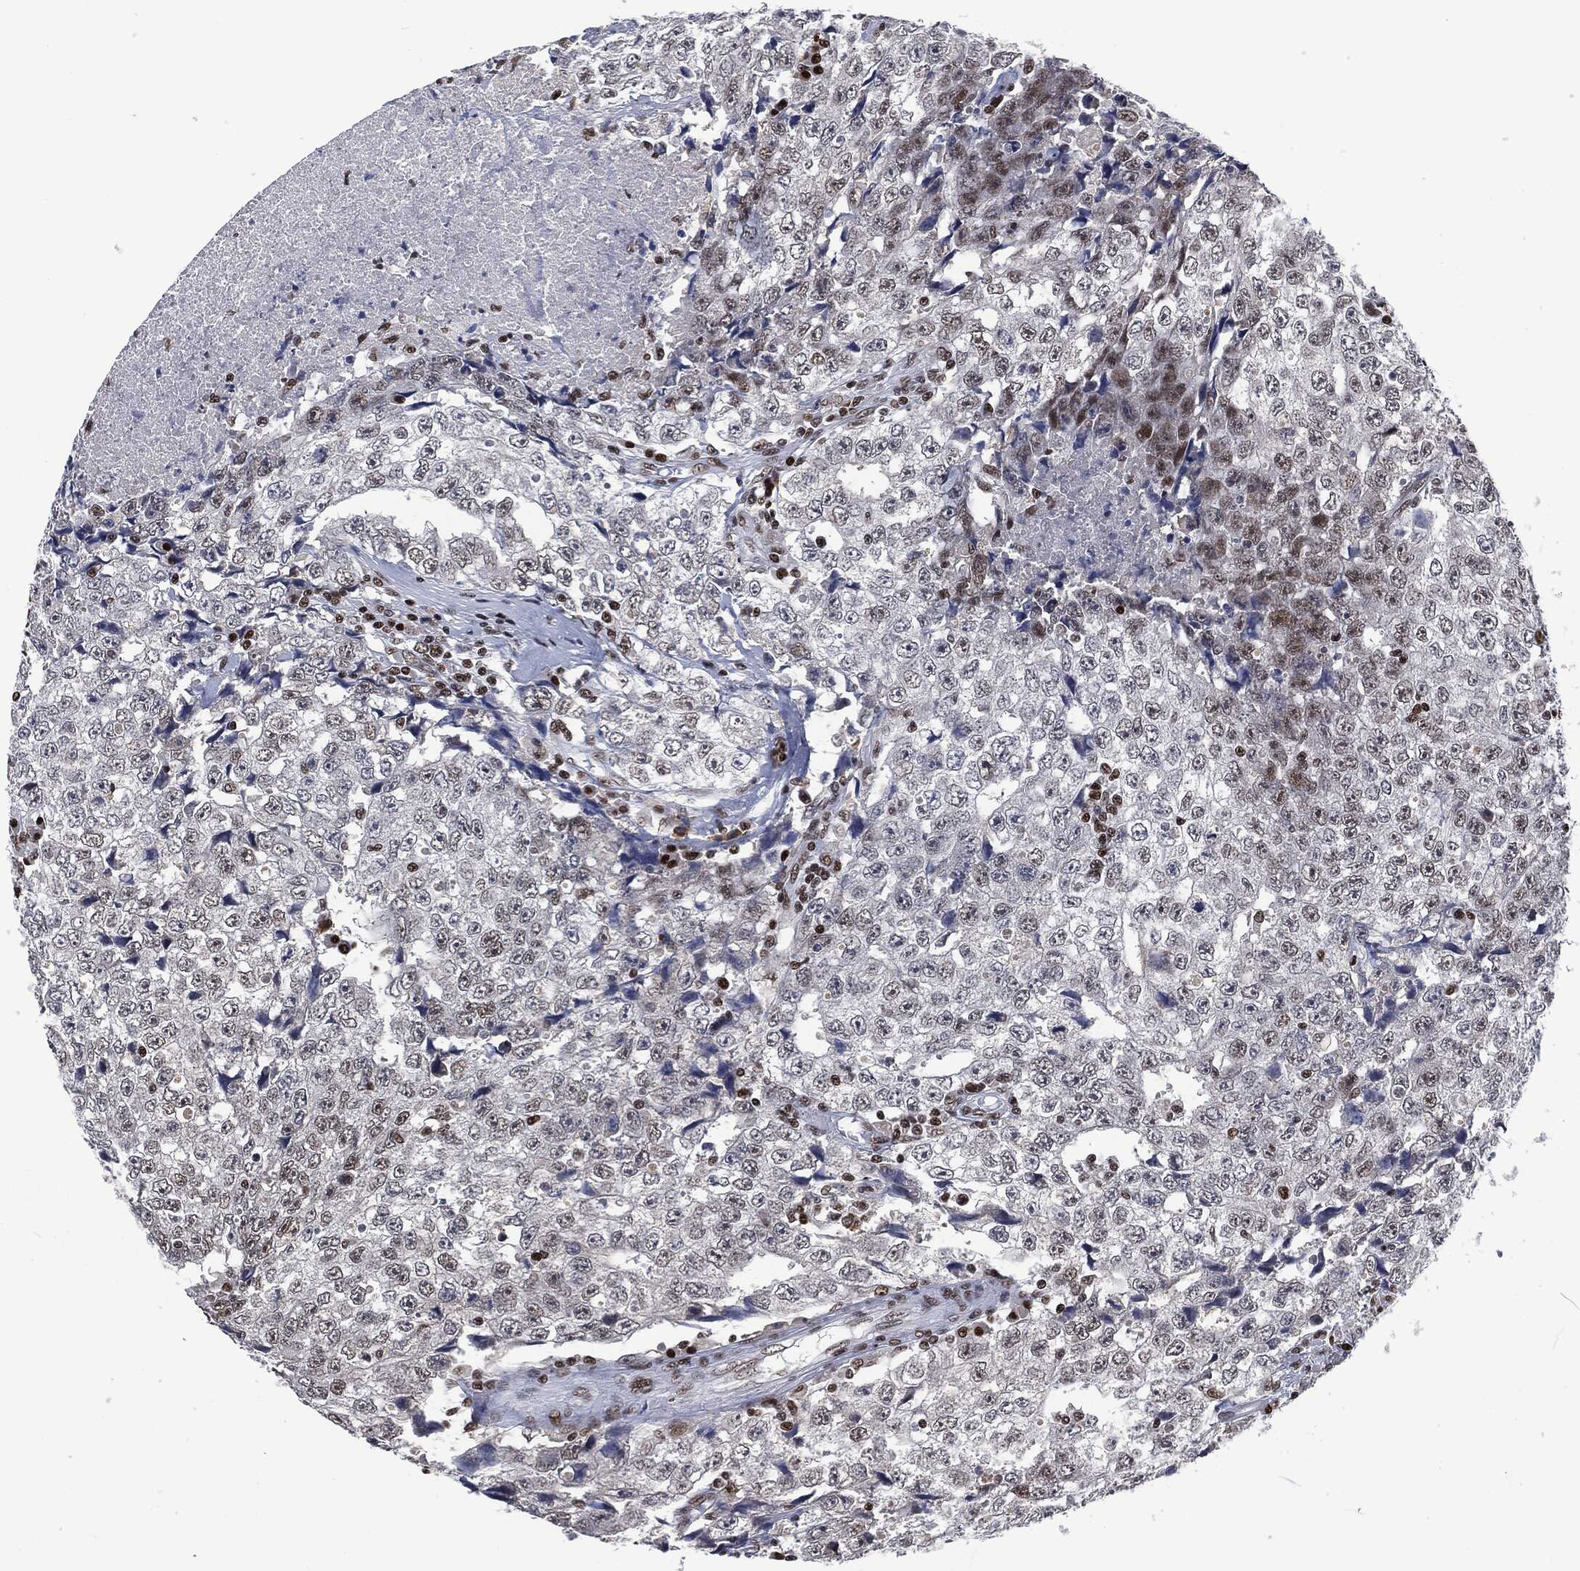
{"staining": {"intensity": "negative", "quantity": "none", "location": "none"}, "tissue": "testis cancer", "cell_type": "Tumor cells", "image_type": "cancer", "snomed": [{"axis": "morphology", "description": "Necrosis, NOS"}, {"axis": "morphology", "description": "Carcinoma, Embryonal, NOS"}, {"axis": "topography", "description": "Testis"}], "caption": "Tumor cells show no significant protein staining in testis embryonal carcinoma.", "gene": "DCPS", "patient": {"sex": "male", "age": 19}}